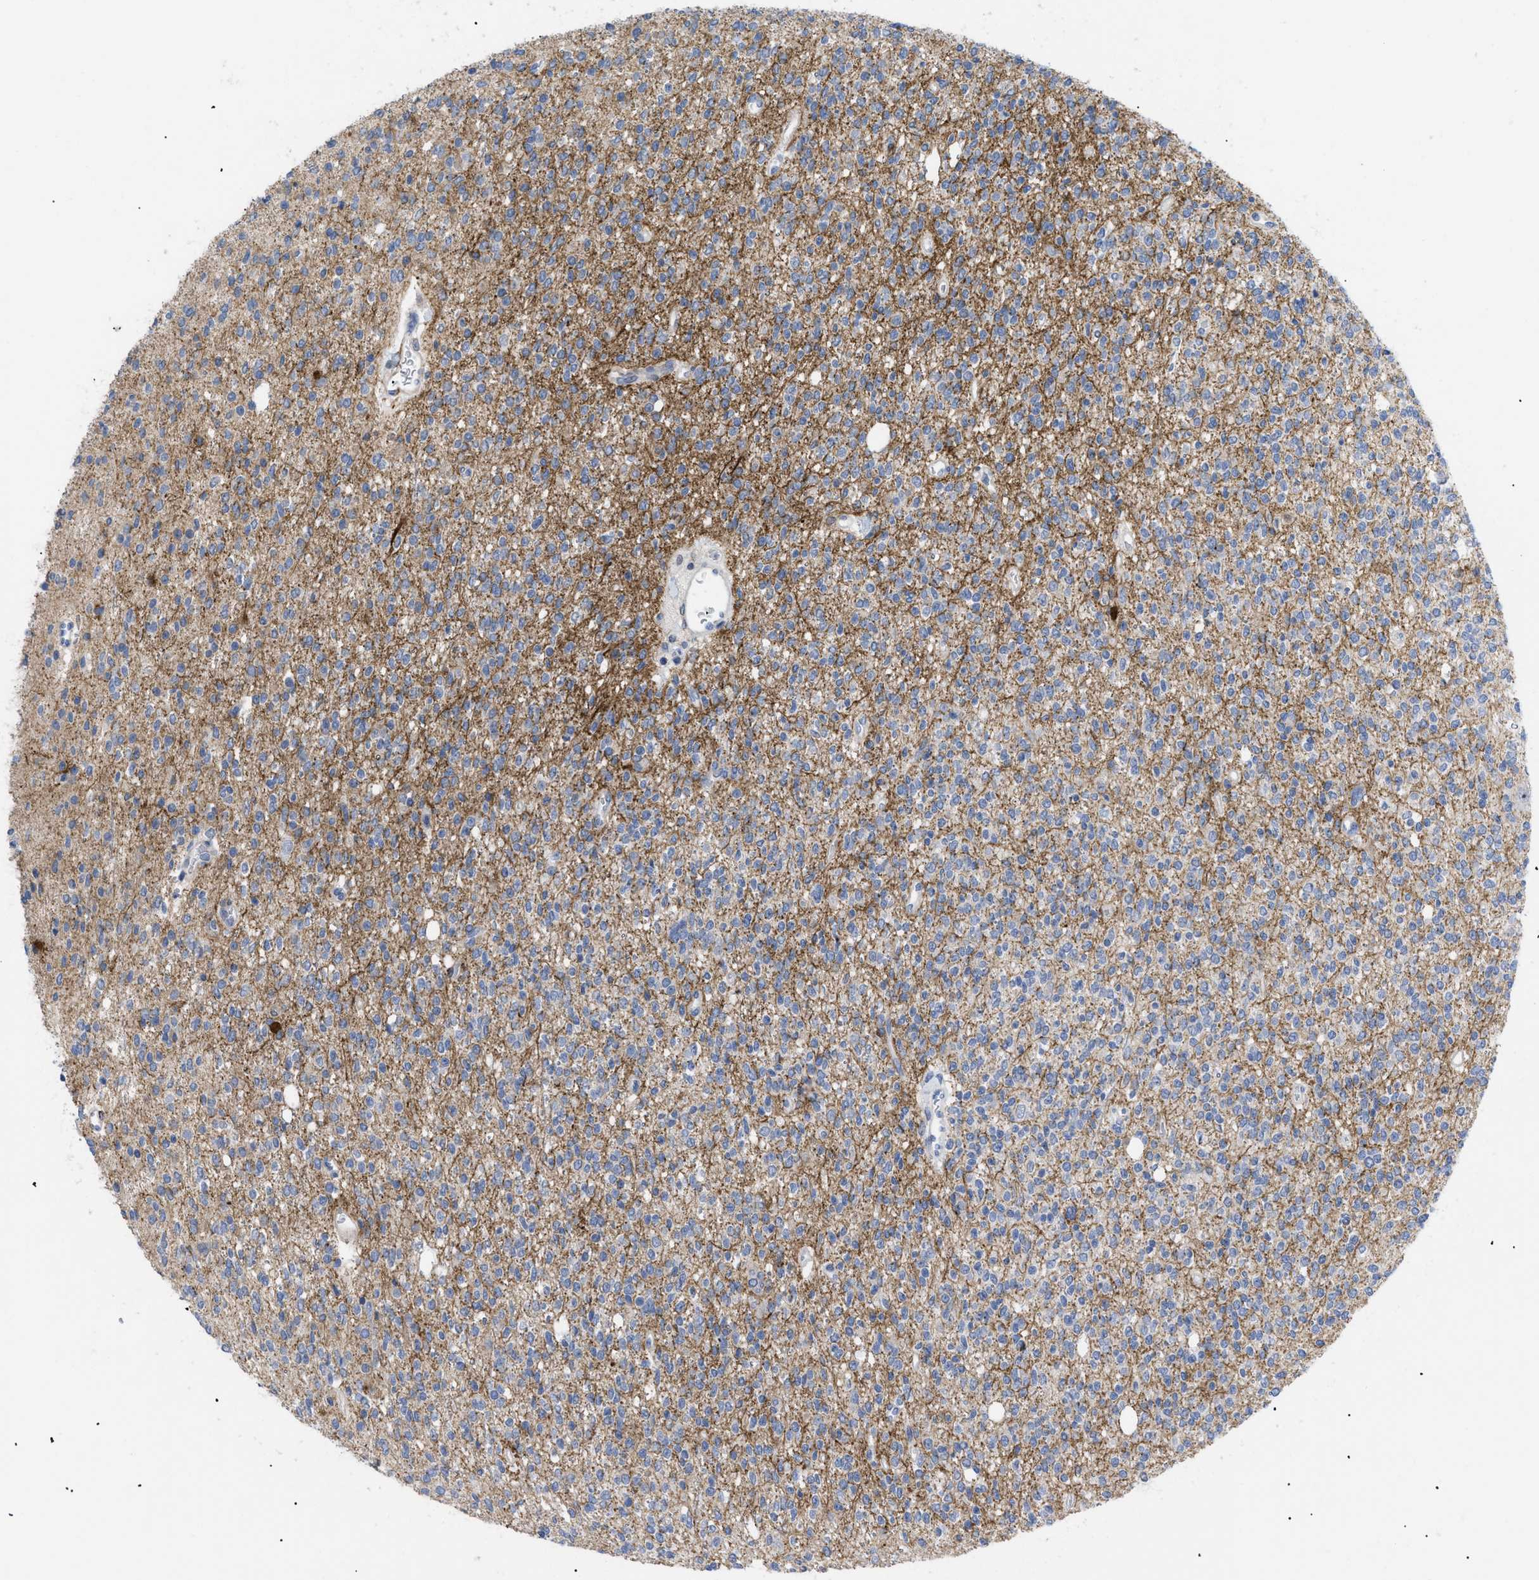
{"staining": {"intensity": "moderate", "quantity": "<25%", "location": "cytoplasmic/membranous"}, "tissue": "glioma", "cell_type": "Tumor cells", "image_type": "cancer", "snomed": [{"axis": "morphology", "description": "Glioma, malignant, High grade"}, {"axis": "topography", "description": "Brain"}], "caption": "High-grade glioma (malignant) stained with a brown dye exhibits moderate cytoplasmic/membranous positive positivity in approximately <25% of tumor cells.", "gene": "CAV3", "patient": {"sex": "male", "age": 34}}